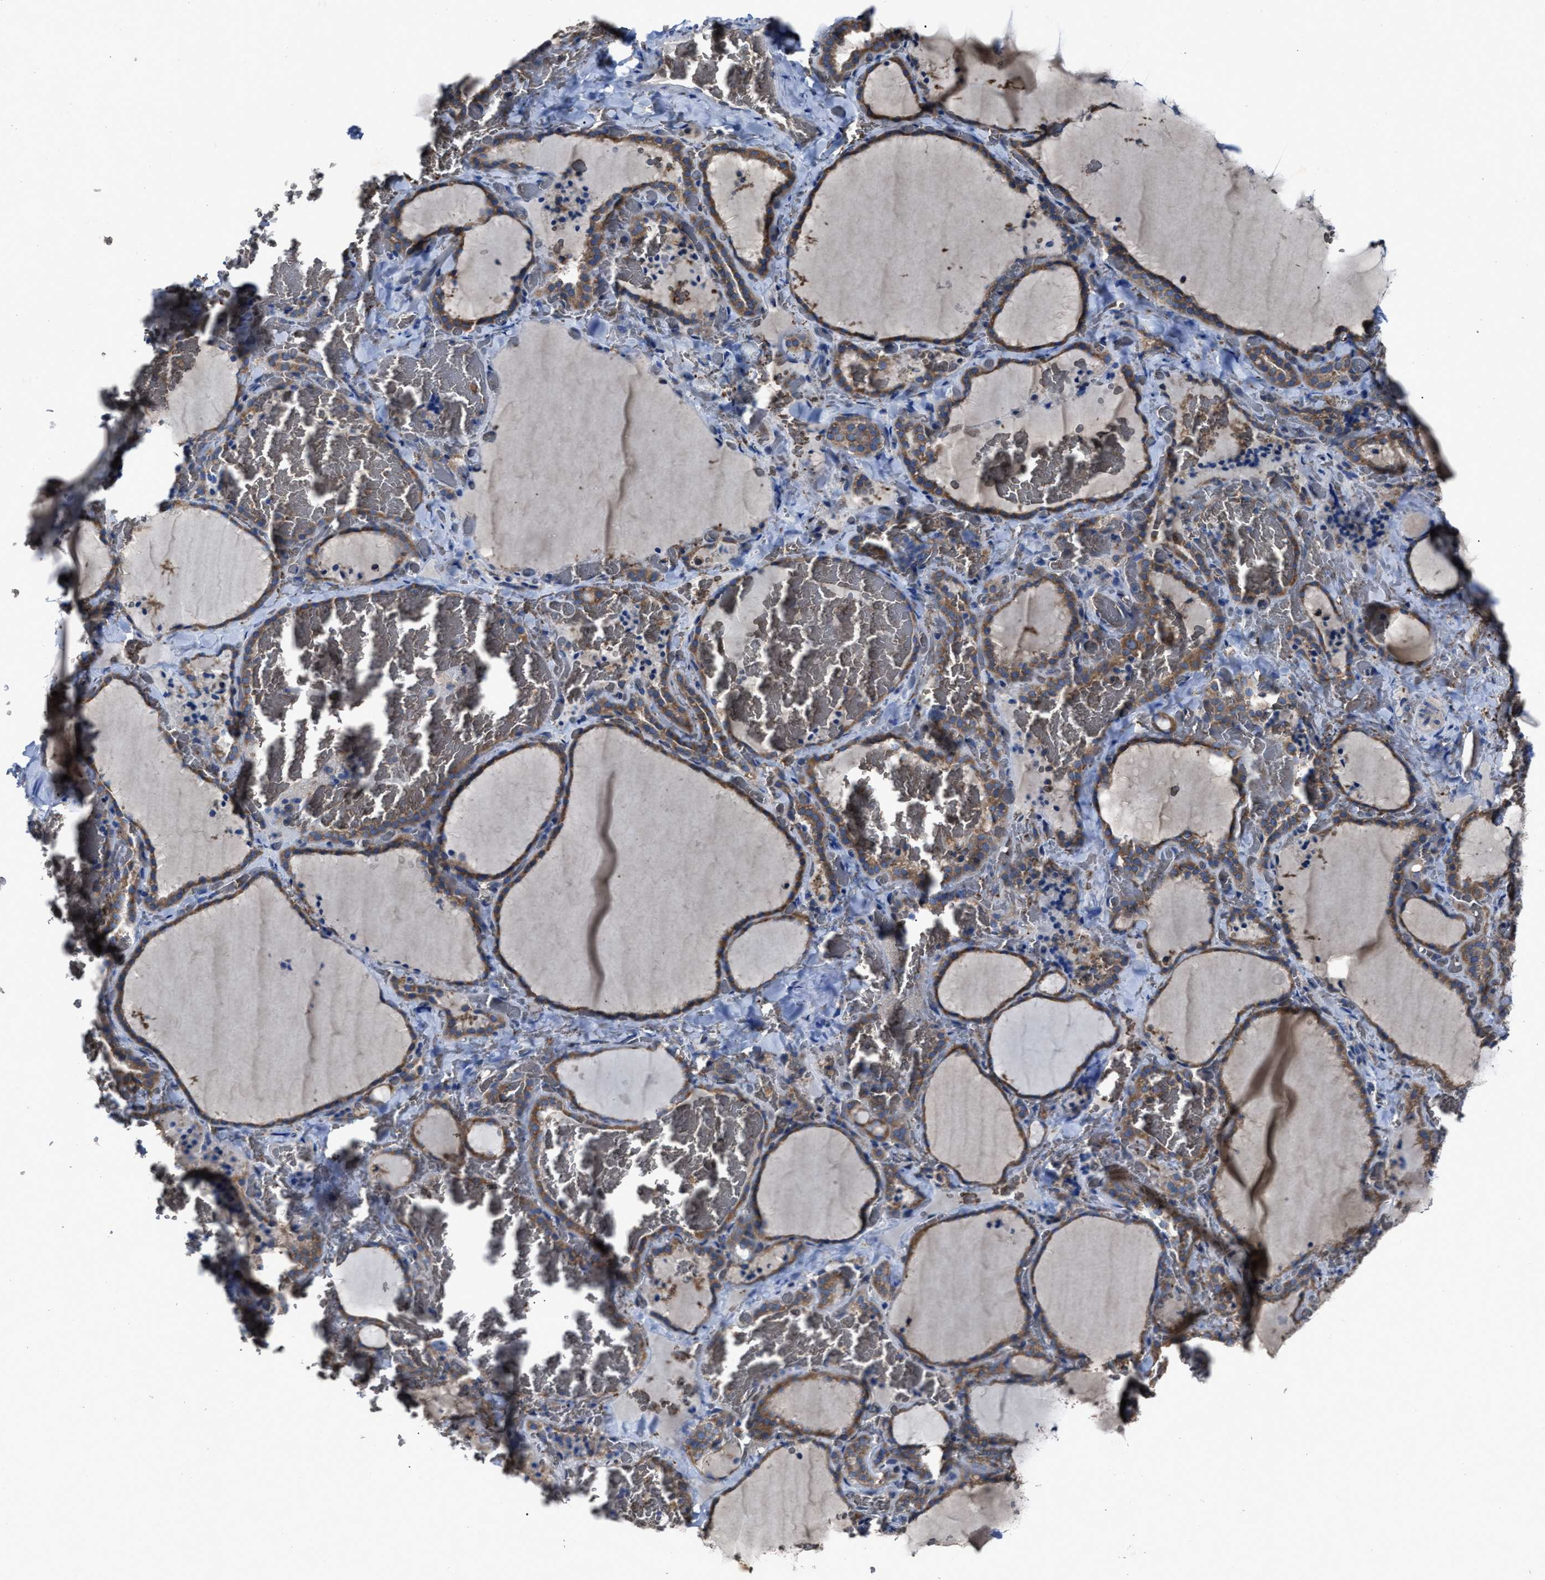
{"staining": {"intensity": "moderate", "quantity": ">75%", "location": "cytoplasmic/membranous"}, "tissue": "thyroid gland", "cell_type": "Glandular cells", "image_type": "normal", "snomed": [{"axis": "morphology", "description": "Normal tissue, NOS"}, {"axis": "topography", "description": "Thyroid gland"}], "caption": "About >75% of glandular cells in unremarkable human thyroid gland show moderate cytoplasmic/membranous protein staining as visualized by brown immunohistochemical staining.", "gene": "UPF1", "patient": {"sex": "female", "age": 22}}